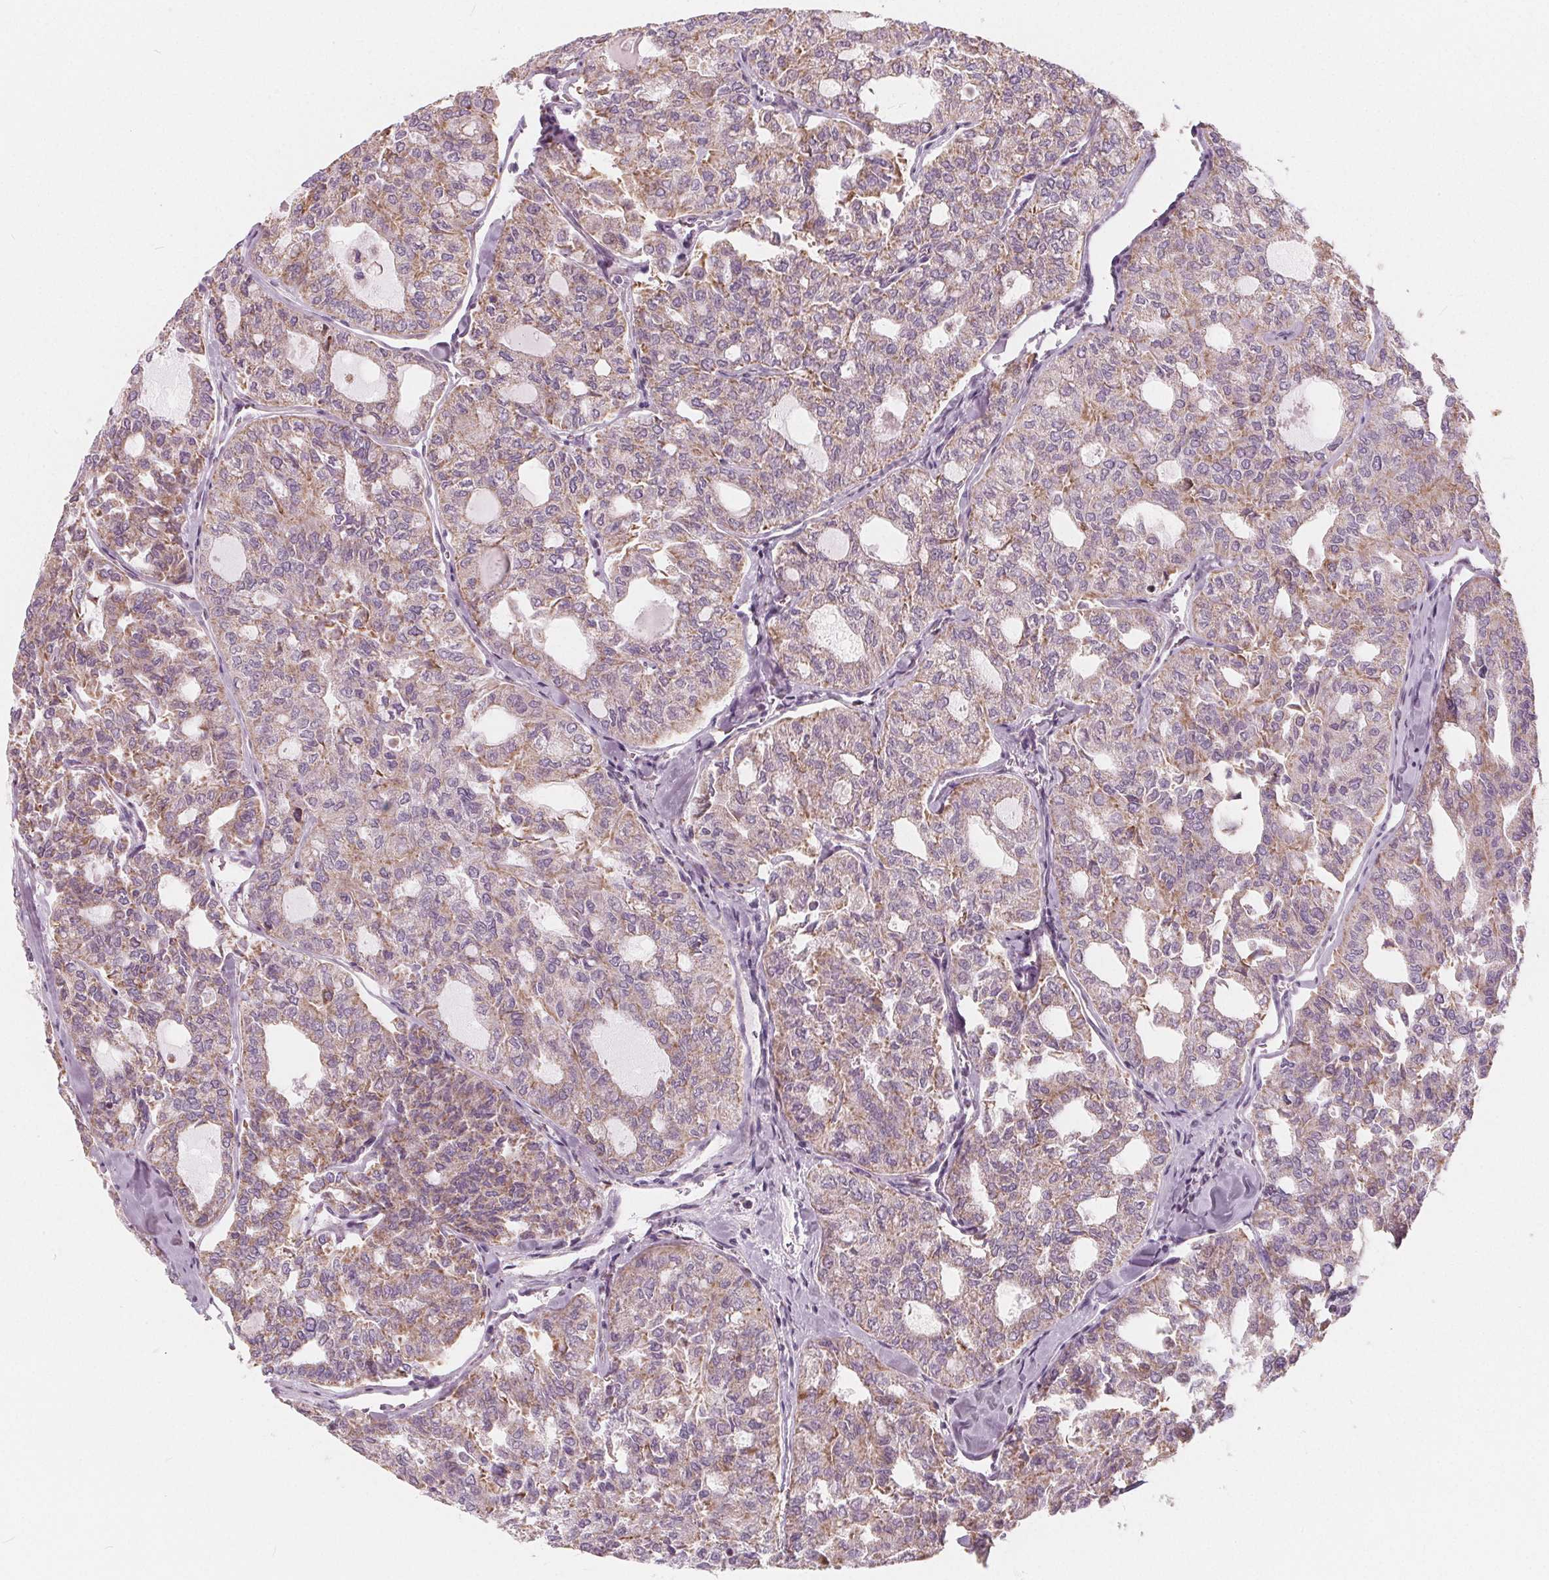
{"staining": {"intensity": "weak", "quantity": "25%-75%", "location": "cytoplasmic/membranous"}, "tissue": "thyroid cancer", "cell_type": "Tumor cells", "image_type": "cancer", "snomed": [{"axis": "morphology", "description": "Follicular adenoma carcinoma, NOS"}, {"axis": "topography", "description": "Thyroid gland"}], "caption": "An image showing weak cytoplasmic/membranous positivity in about 25%-75% of tumor cells in thyroid cancer, as visualized by brown immunohistochemical staining.", "gene": "NUP210L", "patient": {"sex": "male", "age": 75}}